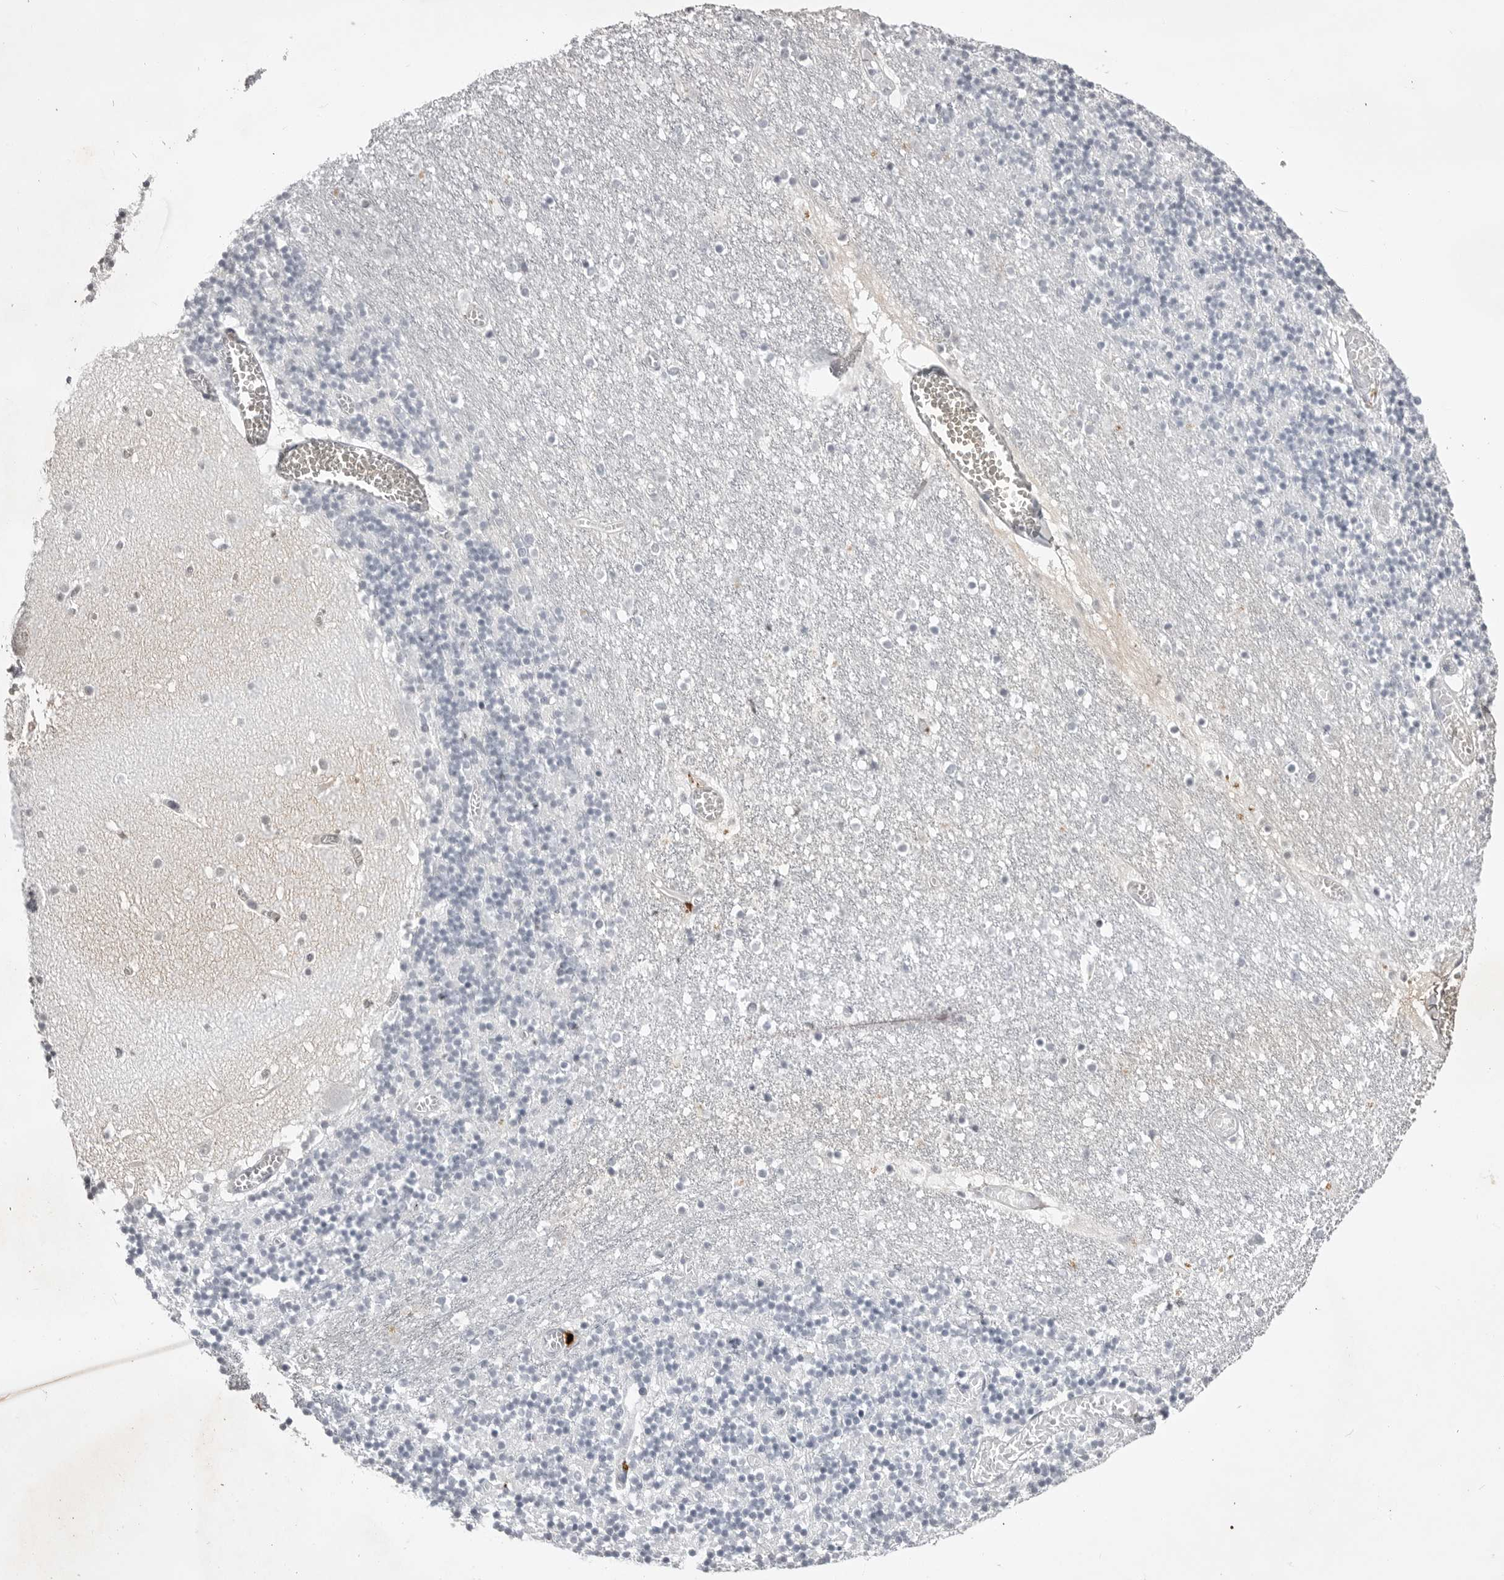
{"staining": {"intensity": "negative", "quantity": "none", "location": "none"}, "tissue": "cerebellum", "cell_type": "Cells in granular layer", "image_type": "normal", "snomed": [{"axis": "morphology", "description": "Normal tissue, NOS"}, {"axis": "topography", "description": "Cerebellum"}], "caption": "A high-resolution micrograph shows immunohistochemistry (IHC) staining of unremarkable cerebellum, which shows no significant staining in cells in granular layer.", "gene": "RRM1", "patient": {"sex": "female", "age": 28}}